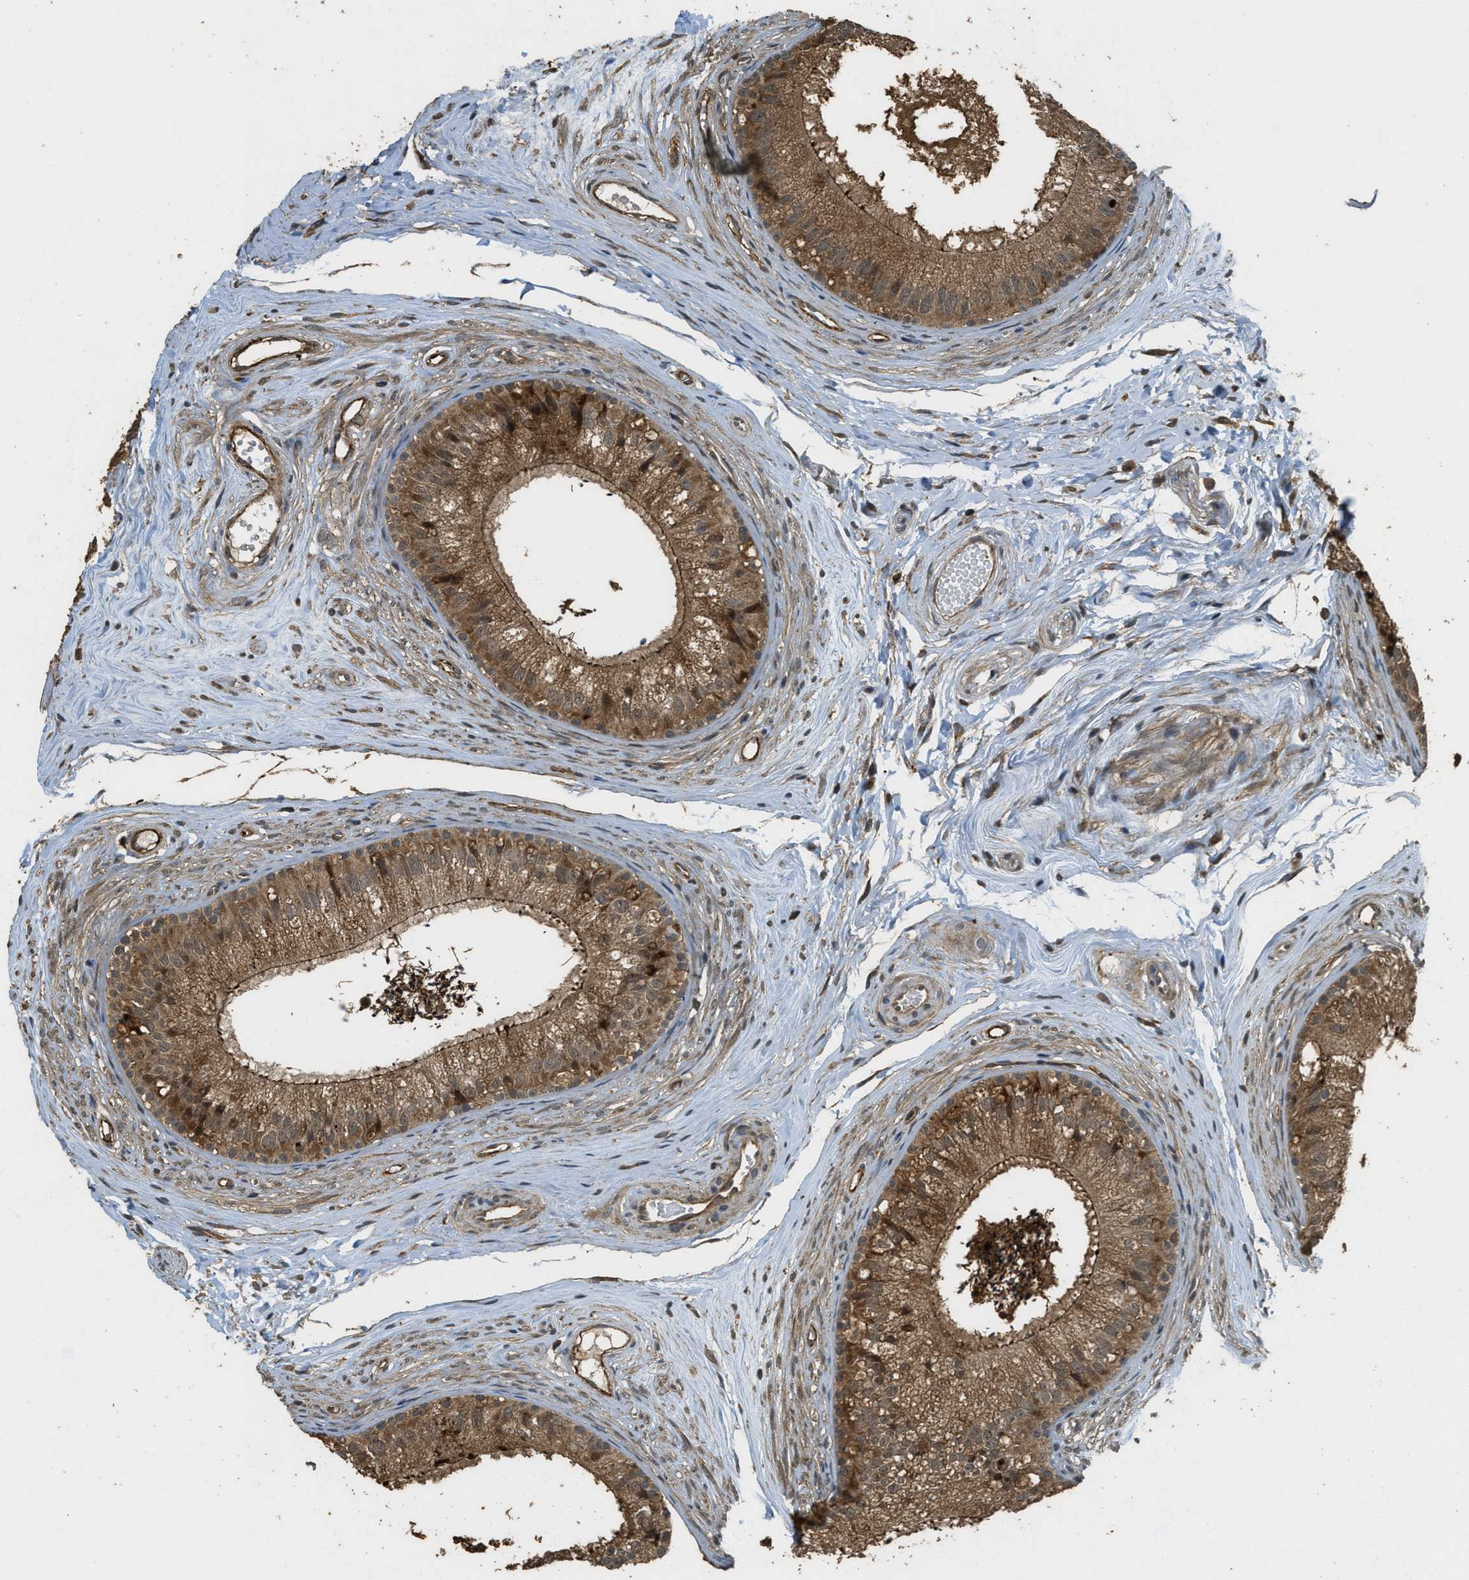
{"staining": {"intensity": "moderate", "quantity": ">75%", "location": "cytoplasmic/membranous"}, "tissue": "epididymis", "cell_type": "Glandular cells", "image_type": "normal", "snomed": [{"axis": "morphology", "description": "Normal tissue, NOS"}, {"axis": "topography", "description": "Epididymis"}], "caption": "Immunohistochemical staining of normal epididymis exhibits medium levels of moderate cytoplasmic/membranous staining in about >75% of glandular cells.", "gene": "PPP6R3", "patient": {"sex": "male", "age": 56}}